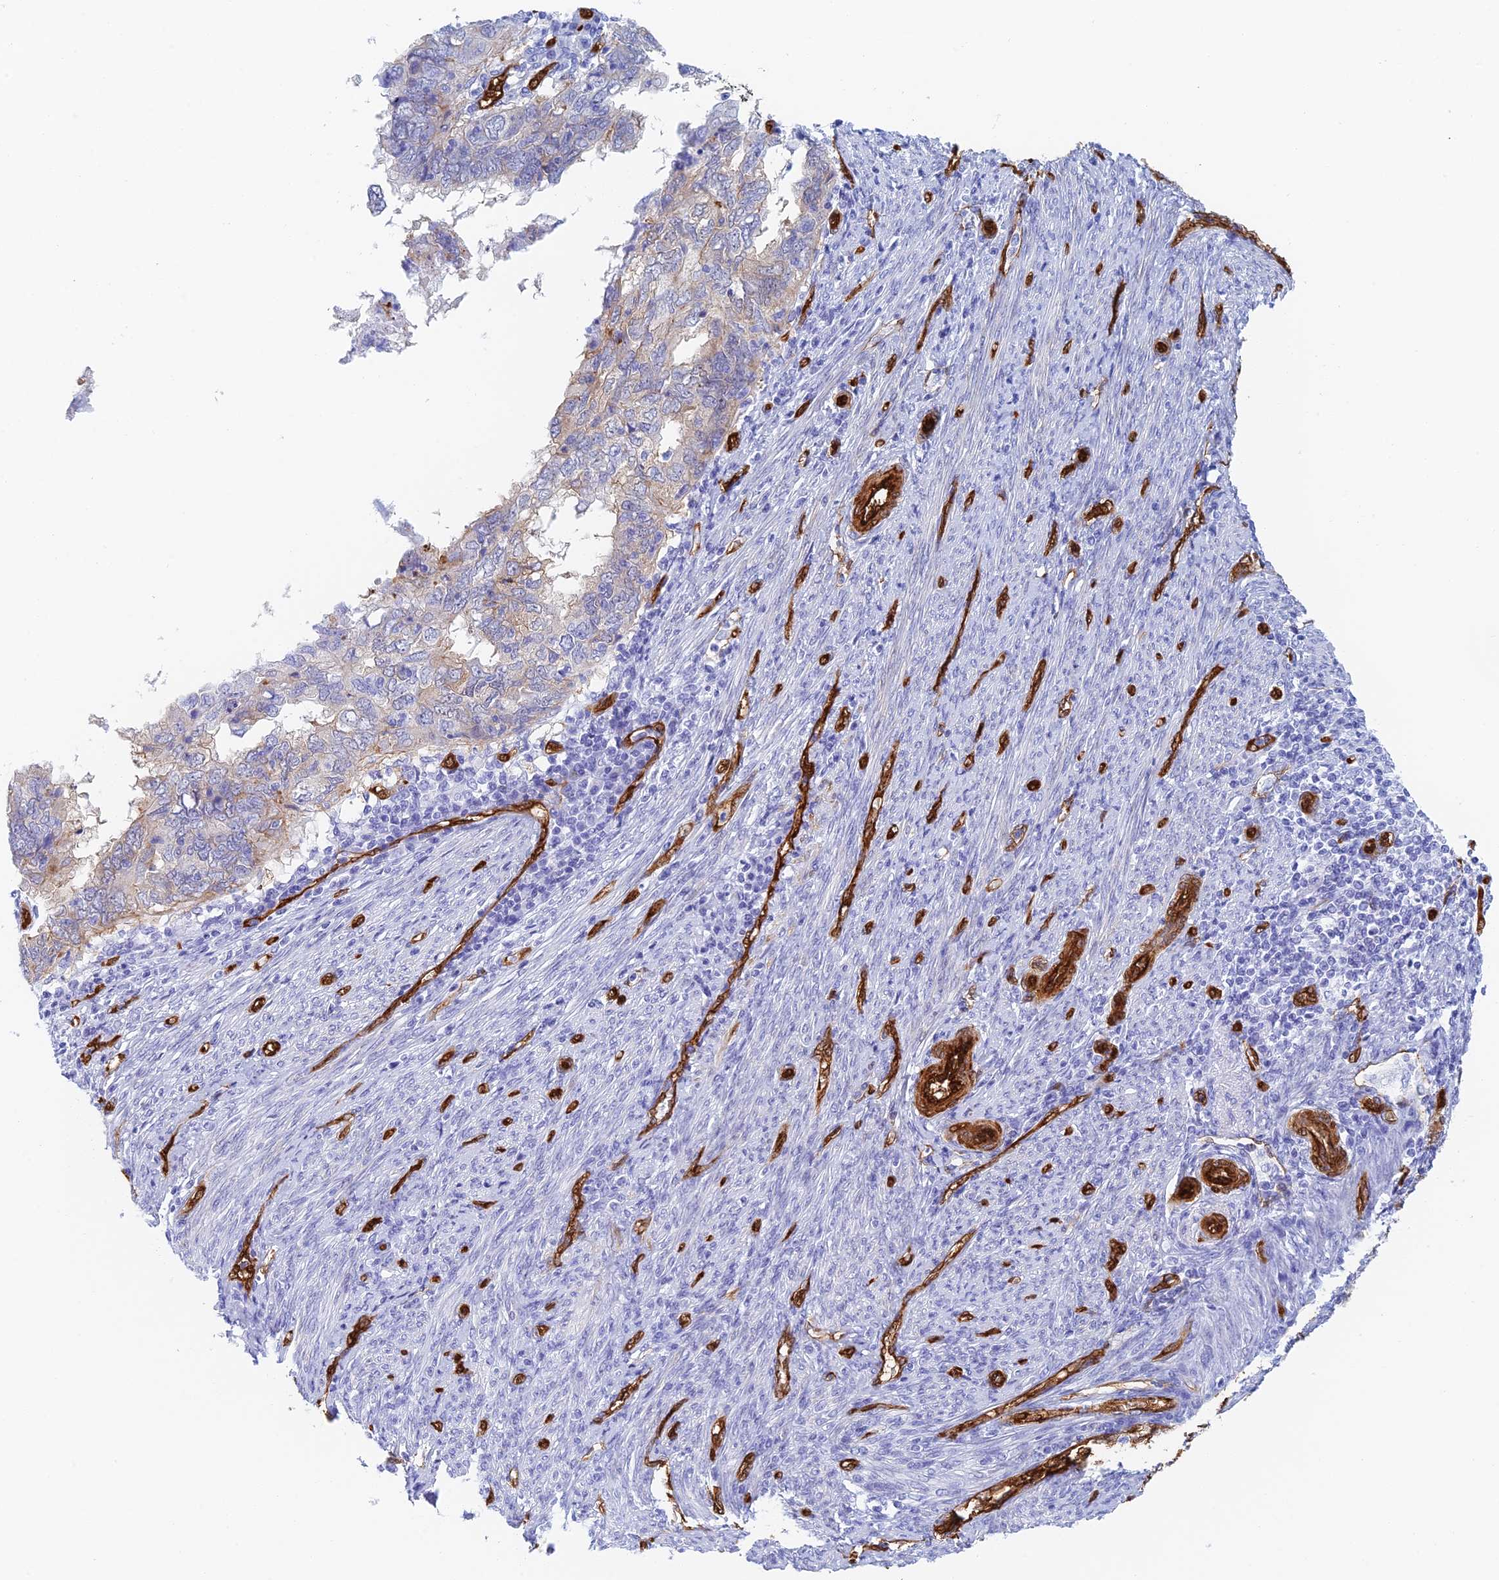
{"staining": {"intensity": "weak", "quantity": "25%-75%", "location": "cytoplasmic/membranous"}, "tissue": "endometrial cancer", "cell_type": "Tumor cells", "image_type": "cancer", "snomed": [{"axis": "morphology", "description": "Adenocarcinoma, NOS"}, {"axis": "topography", "description": "Uterus"}], "caption": "Endometrial adenocarcinoma was stained to show a protein in brown. There is low levels of weak cytoplasmic/membranous positivity in approximately 25%-75% of tumor cells.", "gene": "CRIP2", "patient": {"sex": "female", "age": 77}}